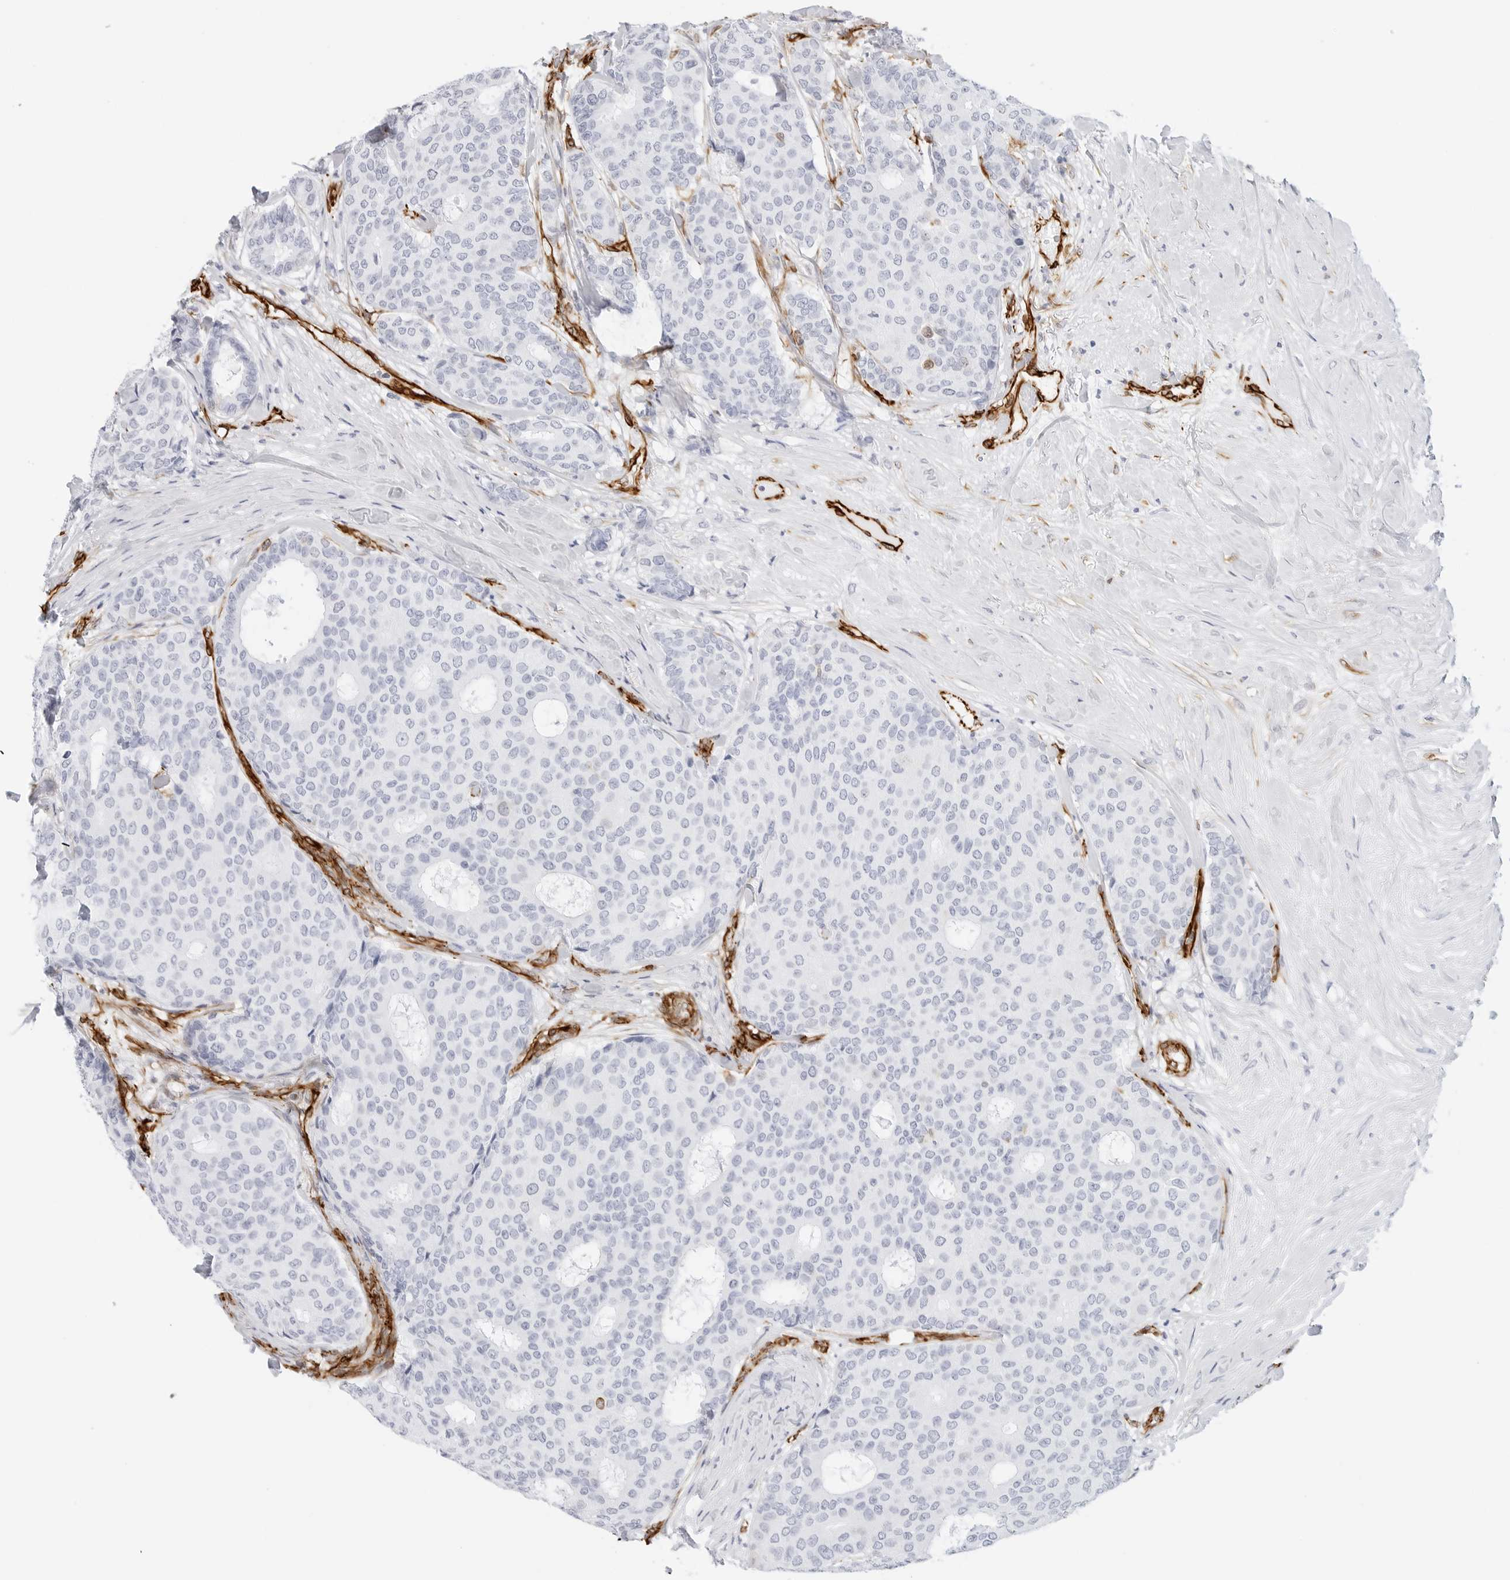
{"staining": {"intensity": "negative", "quantity": "none", "location": "none"}, "tissue": "breast cancer", "cell_type": "Tumor cells", "image_type": "cancer", "snomed": [{"axis": "morphology", "description": "Duct carcinoma"}, {"axis": "topography", "description": "Breast"}], "caption": "Tumor cells are negative for brown protein staining in intraductal carcinoma (breast). The staining was performed using DAB (3,3'-diaminobenzidine) to visualize the protein expression in brown, while the nuclei were stained in blue with hematoxylin (Magnification: 20x).", "gene": "NES", "patient": {"sex": "female", "age": 75}}